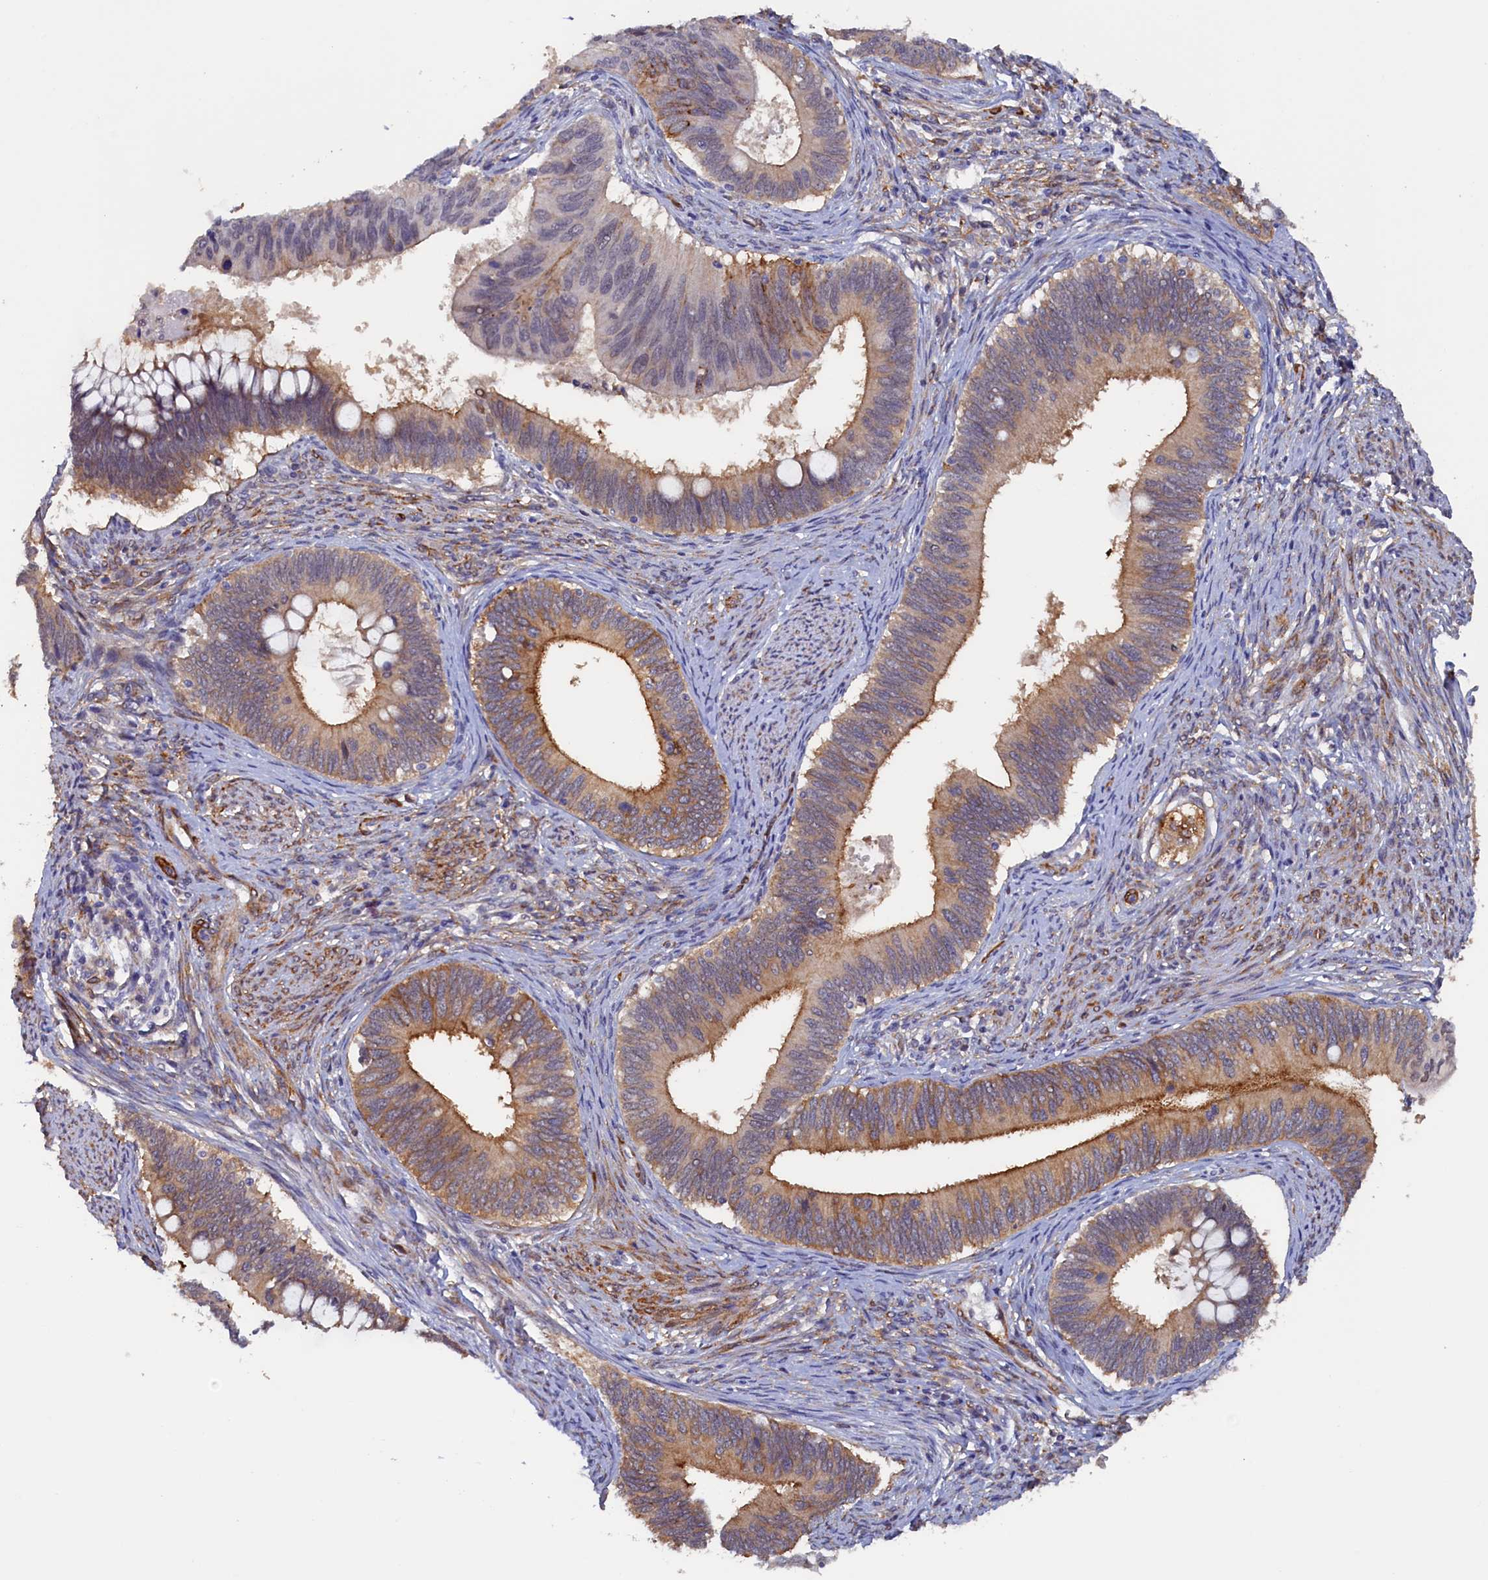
{"staining": {"intensity": "moderate", "quantity": "25%-75%", "location": "cytoplasmic/membranous"}, "tissue": "cervical cancer", "cell_type": "Tumor cells", "image_type": "cancer", "snomed": [{"axis": "morphology", "description": "Adenocarcinoma, NOS"}, {"axis": "topography", "description": "Cervix"}], "caption": "Cervical cancer (adenocarcinoma) tissue shows moderate cytoplasmic/membranous expression in about 25%-75% of tumor cells (Brightfield microscopy of DAB IHC at high magnification).", "gene": "PACSIN3", "patient": {"sex": "female", "age": 42}}